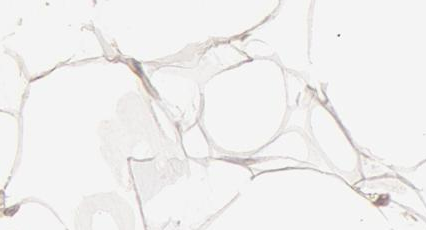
{"staining": {"intensity": "moderate", "quantity": ">75%", "location": "nuclear"}, "tissue": "adipose tissue", "cell_type": "Adipocytes", "image_type": "normal", "snomed": [{"axis": "morphology", "description": "Normal tissue, NOS"}, {"axis": "topography", "description": "Breast"}], "caption": "Protein expression by immunohistochemistry (IHC) exhibits moderate nuclear staining in about >75% of adipocytes in normal adipose tissue. Using DAB (brown) and hematoxylin (blue) stains, captured at high magnification using brightfield microscopy.", "gene": "SNRNP70", "patient": {"sex": "female", "age": 45}}